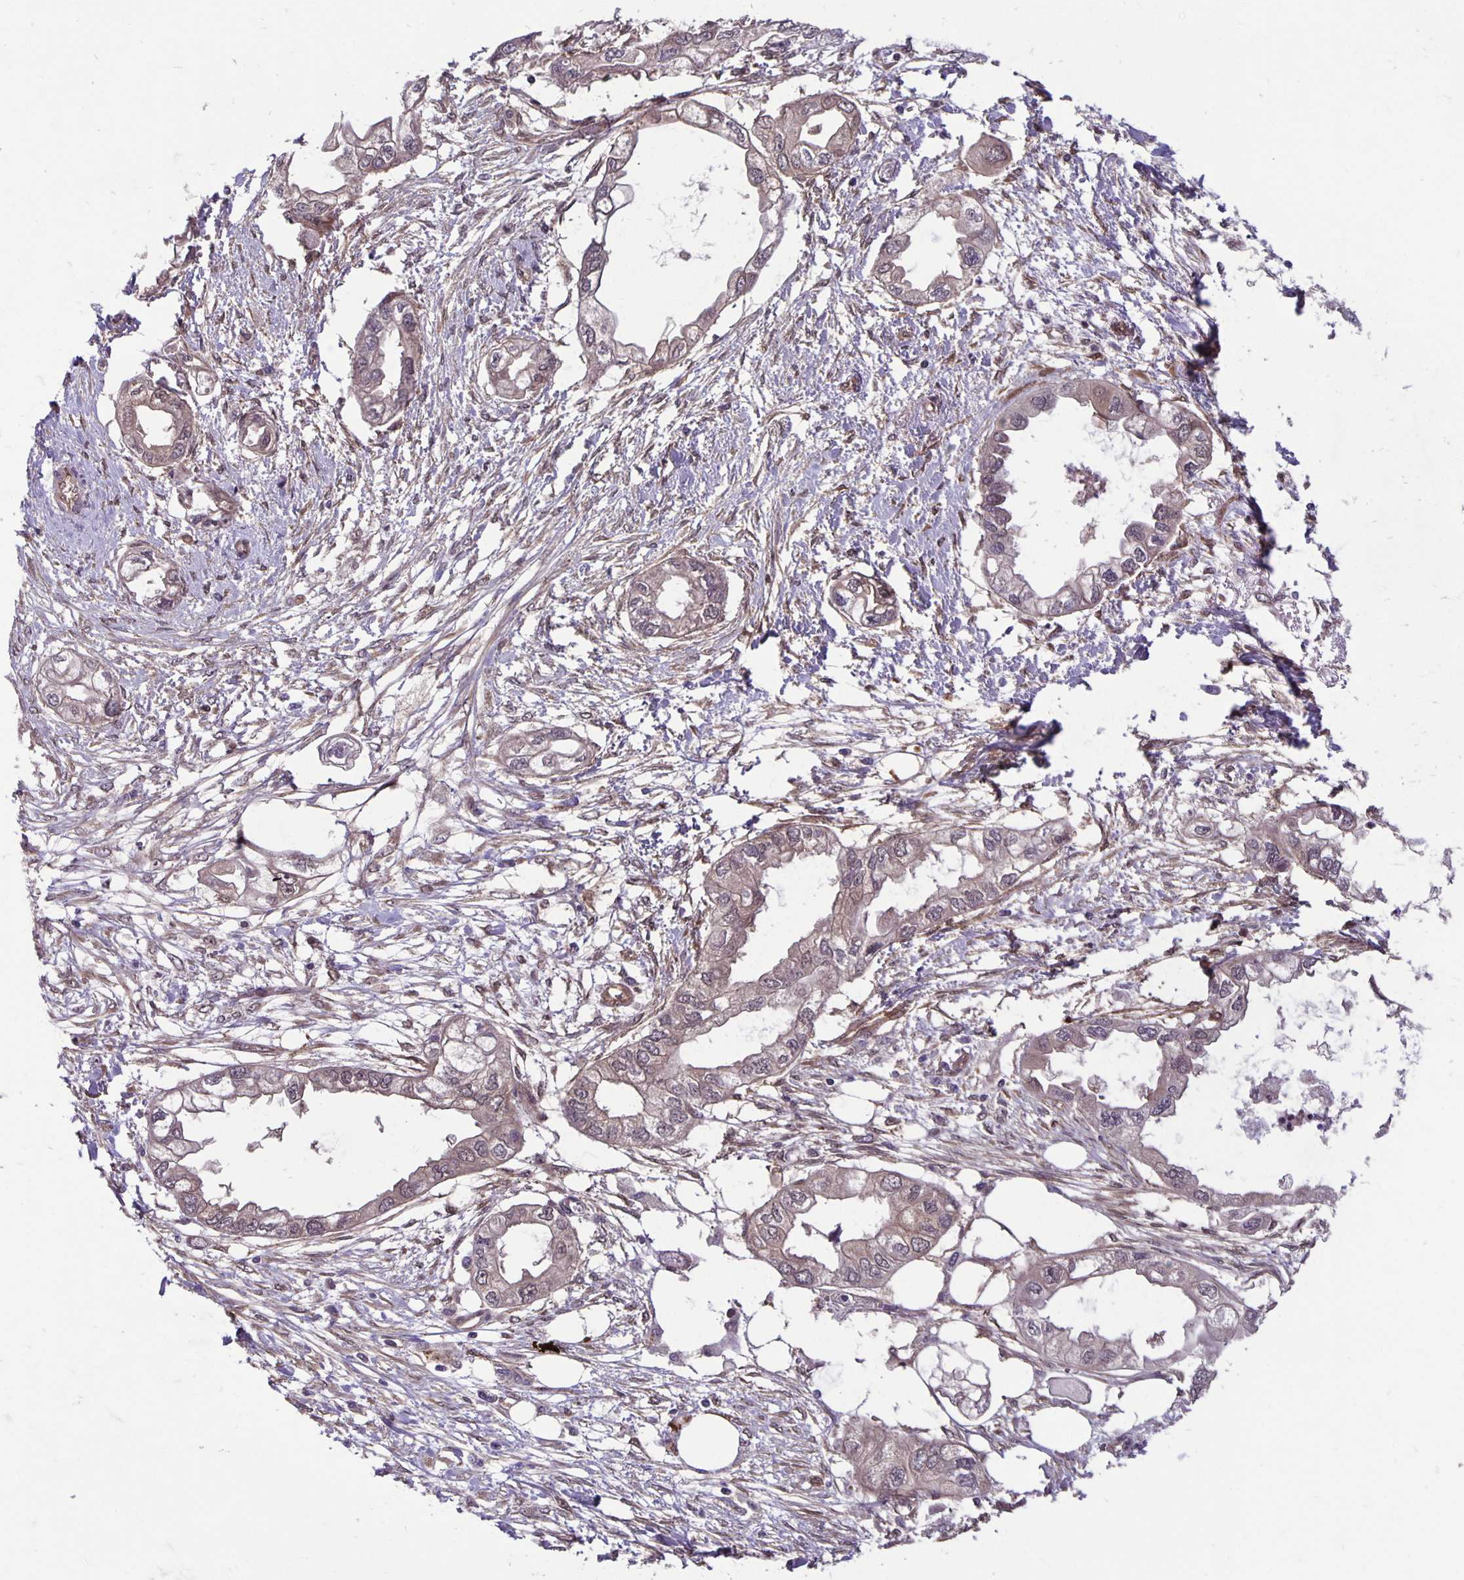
{"staining": {"intensity": "weak", "quantity": "25%-75%", "location": "cytoplasmic/membranous"}, "tissue": "endometrial cancer", "cell_type": "Tumor cells", "image_type": "cancer", "snomed": [{"axis": "morphology", "description": "Adenocarcinoma, NOS"}, {"axis": "morphology", "description": "Adenocarcinoma, metastatic, NOS"}, {"axis": "topography", "description": "Adipose tissue"}, {"axis": "topography", "description": "Endometrium"}], "caption": "Immunohistochemical staining of endometrial metastatic adenocarcinoma exhibits low levels of weak cytoplasmic/membranous positivity in about 25%-75% of tumor cells. (DAB = brown stain, brightfield microscopy at high magnification).", "gene": "TAX1BP3", "patient": {"sex": "female", "age": 67}}